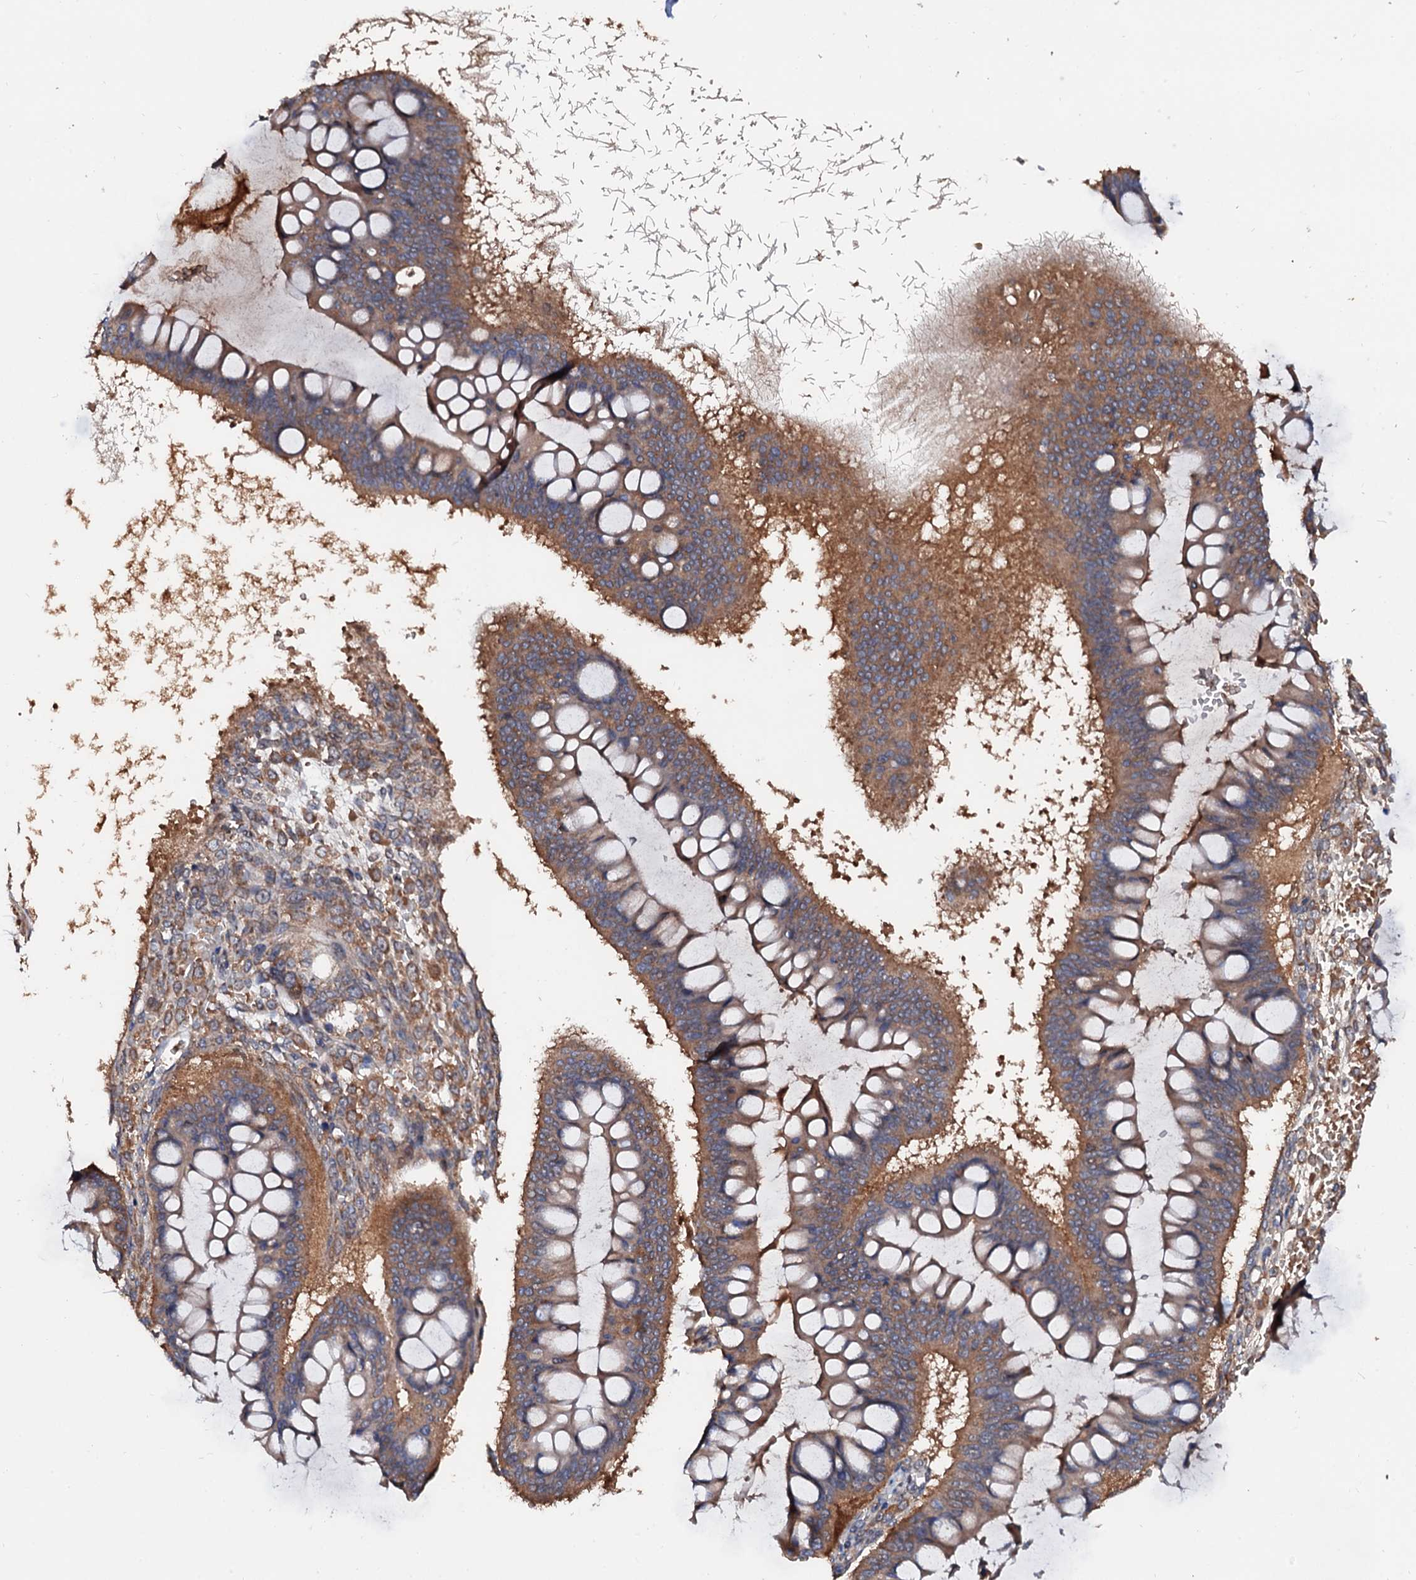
{"staining": {"intensity": "moderate", "quantity": ">75%", "location": "cytoplasmic/membranous"}, "tissue": "ovarian cancer", "cell_type": "Tumor cells", "image_type": "cancer", "snomed": [{"axis": "morphology", "description": "Cystadenocarcinoma, mucinous, NOS"}, {"axis": "topography", "description": "Ovary"}], "caption": "This photomicrograph reveals immunohistochemistry (IHC) staining of human mucinous cystadenocarcinoma (ovarian), with medium moderate cytoplasmic/membranous positivity in approximately >75% of tumor cells.", "gene": "EXTL1", "patient": {"sex": "female", "age": 73}}